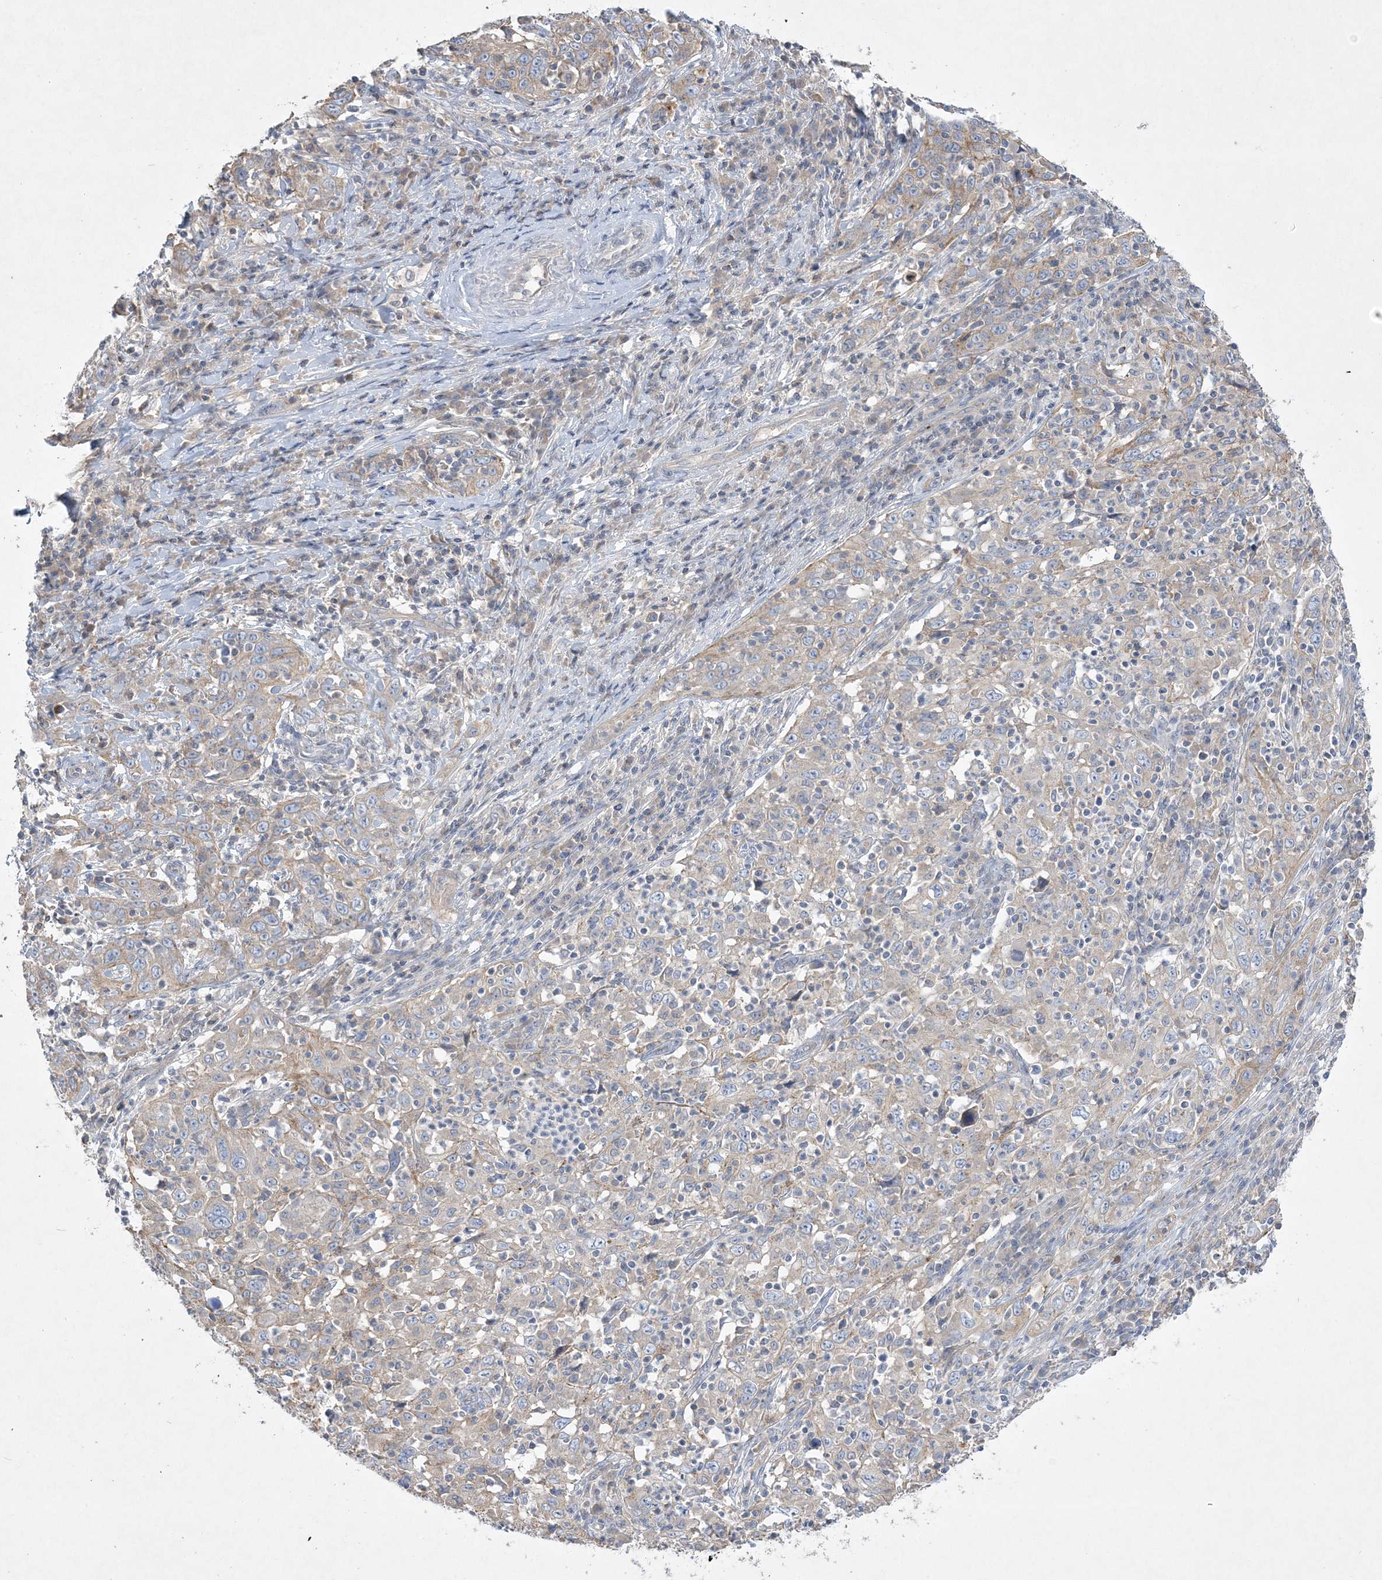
{"staining": {"intensity": "weak", "quantity": "<25%", "location": "cytoplasmic/membranous"}, "tissue": "cervical cancer", "cell_type": "Tumor cells", "image_type": "cancer", "snomed": [{"axis": "morphology", "description": "Squamous cell carcinoma, NOS"}, {"axis": "topography", "description": "Cervix"}], "caption": "An immunohistochemistry micrograph of cervical cancer (squamous cell carcinoma) is shown. There is no staining in tumor cells of cervical cancer (squamous cell carcinoma). Nuclei are stained in blue.", "gene": "ADCK2", "patient": {"sex": "female", "age": 46}}